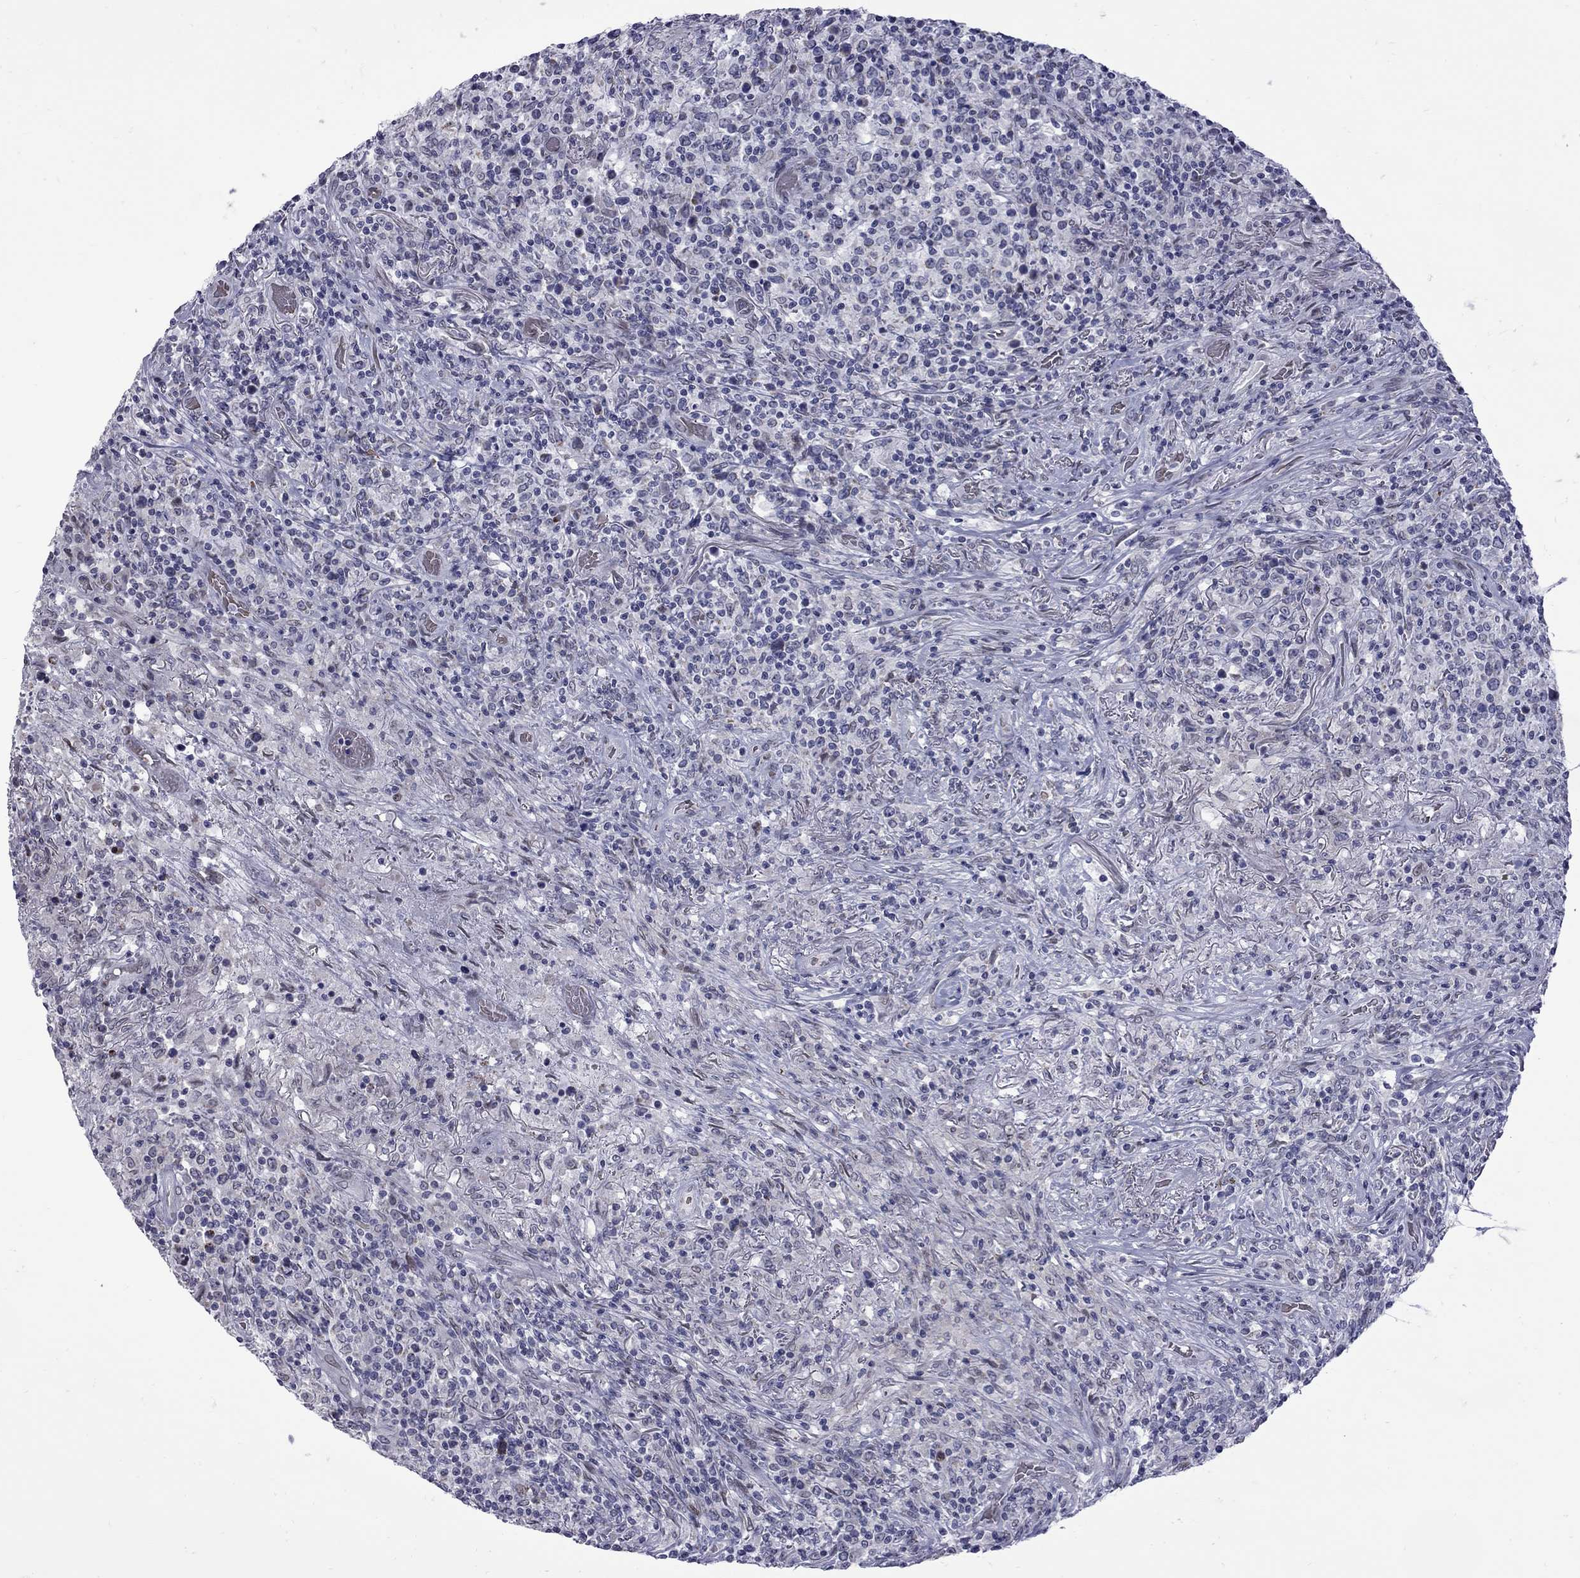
{"staining": {"intensity": "negative", "quantity": "none", "location": "none"}, "tissue": "lymphoma", "cell_type": "Tumor cells", "image_type": "cancer", "snomed": [{"axis": "morphology", "description": "Malignant lymphoma, non-Hodgkin's type, High grade"}, {"axis": "topography", "description": "Lung"}], "caption": "Tumor cells show no significant protein positivity in lymphoma. The staining is performed using DAB brown chromogen with nuclei counter-stained in using hematoxylin.", "gene": "CLTCL1", "patient": {"sex": "male", "age": 79}}